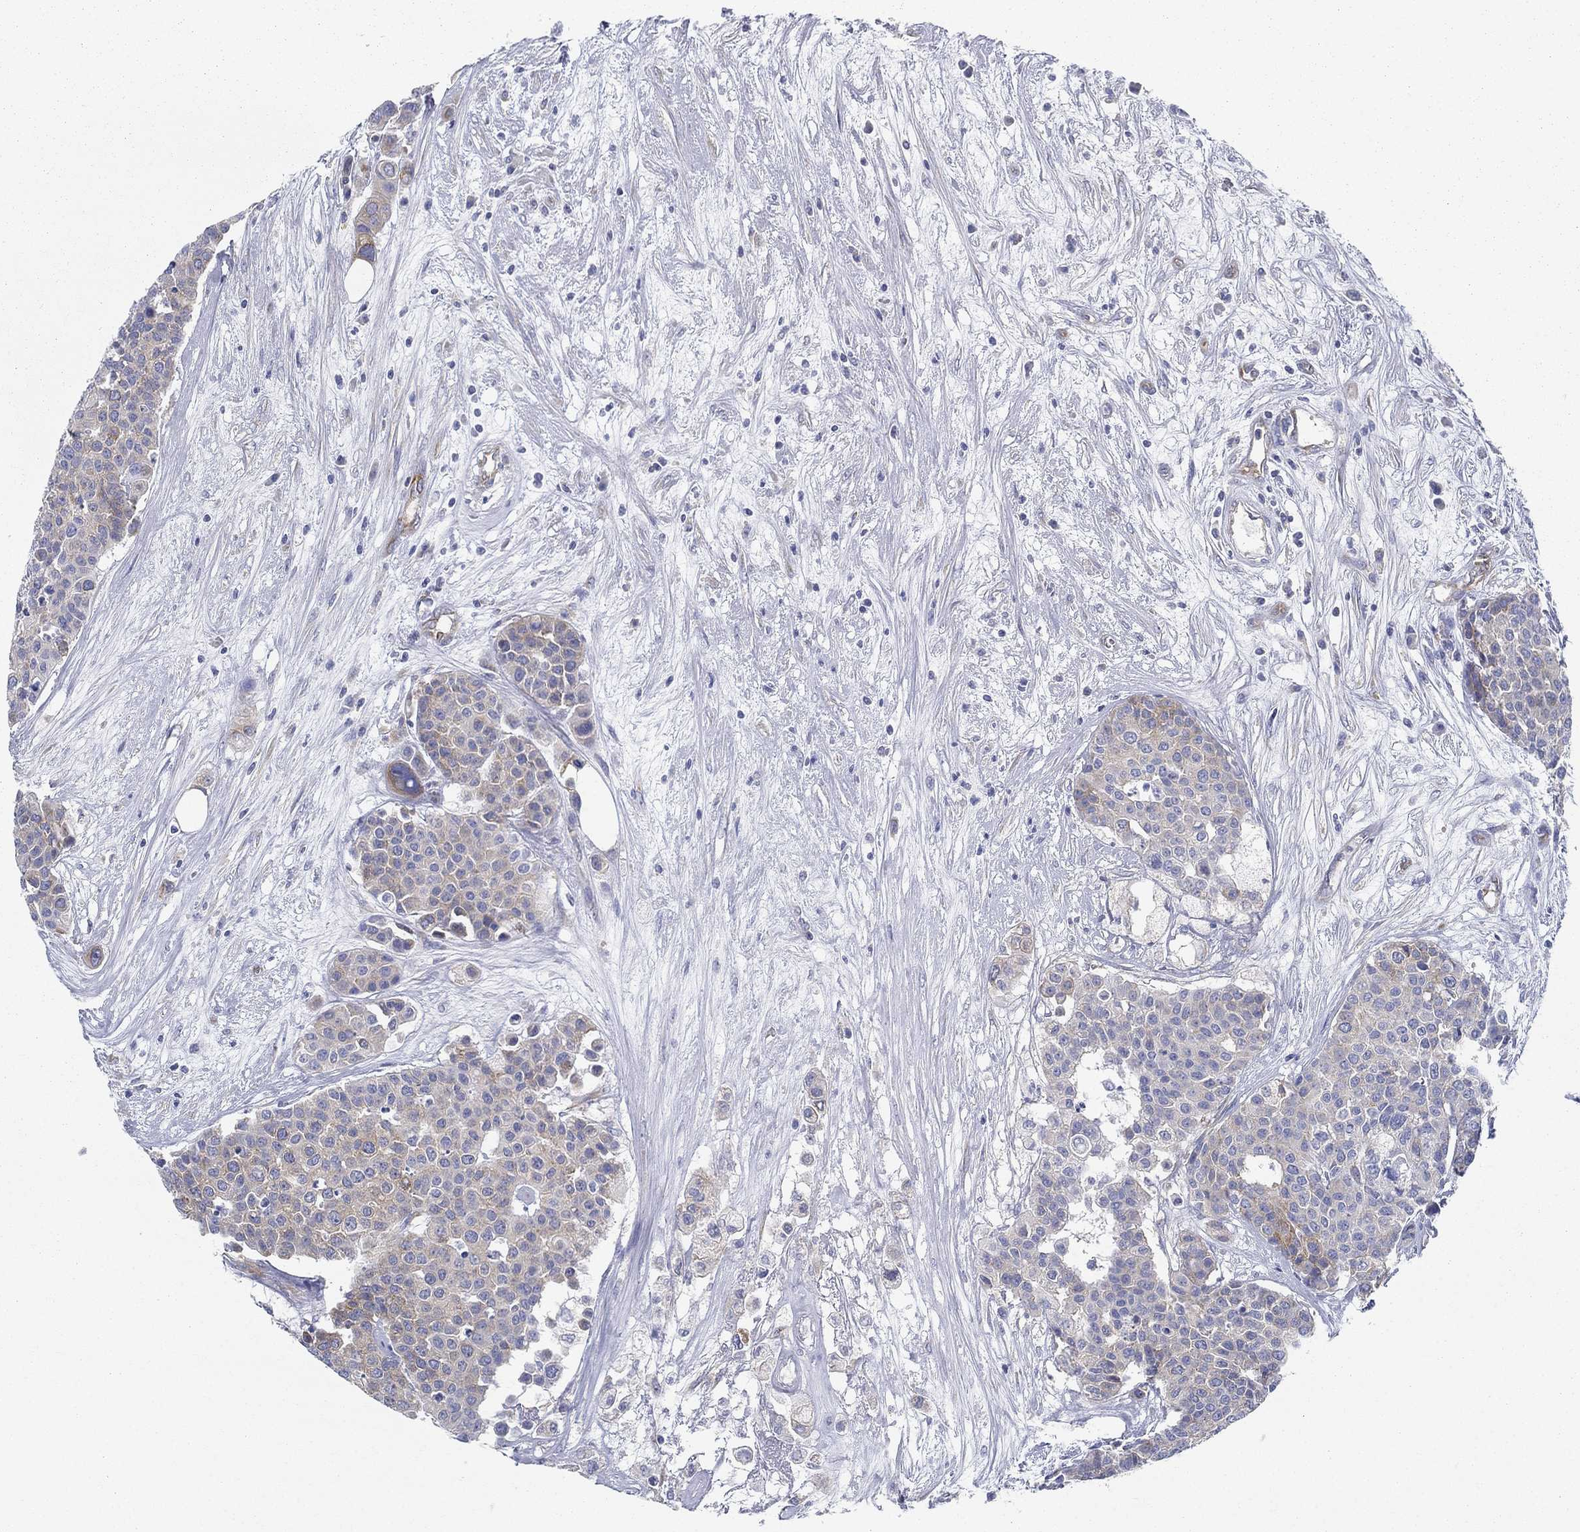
{"staining": {"intensity": "weak", "quantity": "<25%", "location": "cytoplasmic/membranous"}, "tissue": "carcinoid", "cell_type": "Tumor cells", "image_type": "cancer", "snomed": [{"axis": "morphology", "description": "Carcinoid, malignant, NOS"}, {"axis": "topography", "description": "Colon"}], "caption": "High magnification brightfield microscopy of carcinoid stained with DAB (brown) and counterstained with hematoxylin (blue): tumor cells show no significant staining.", "gene": "FXR1", "patient": {"sex": "male", "age": 81}}